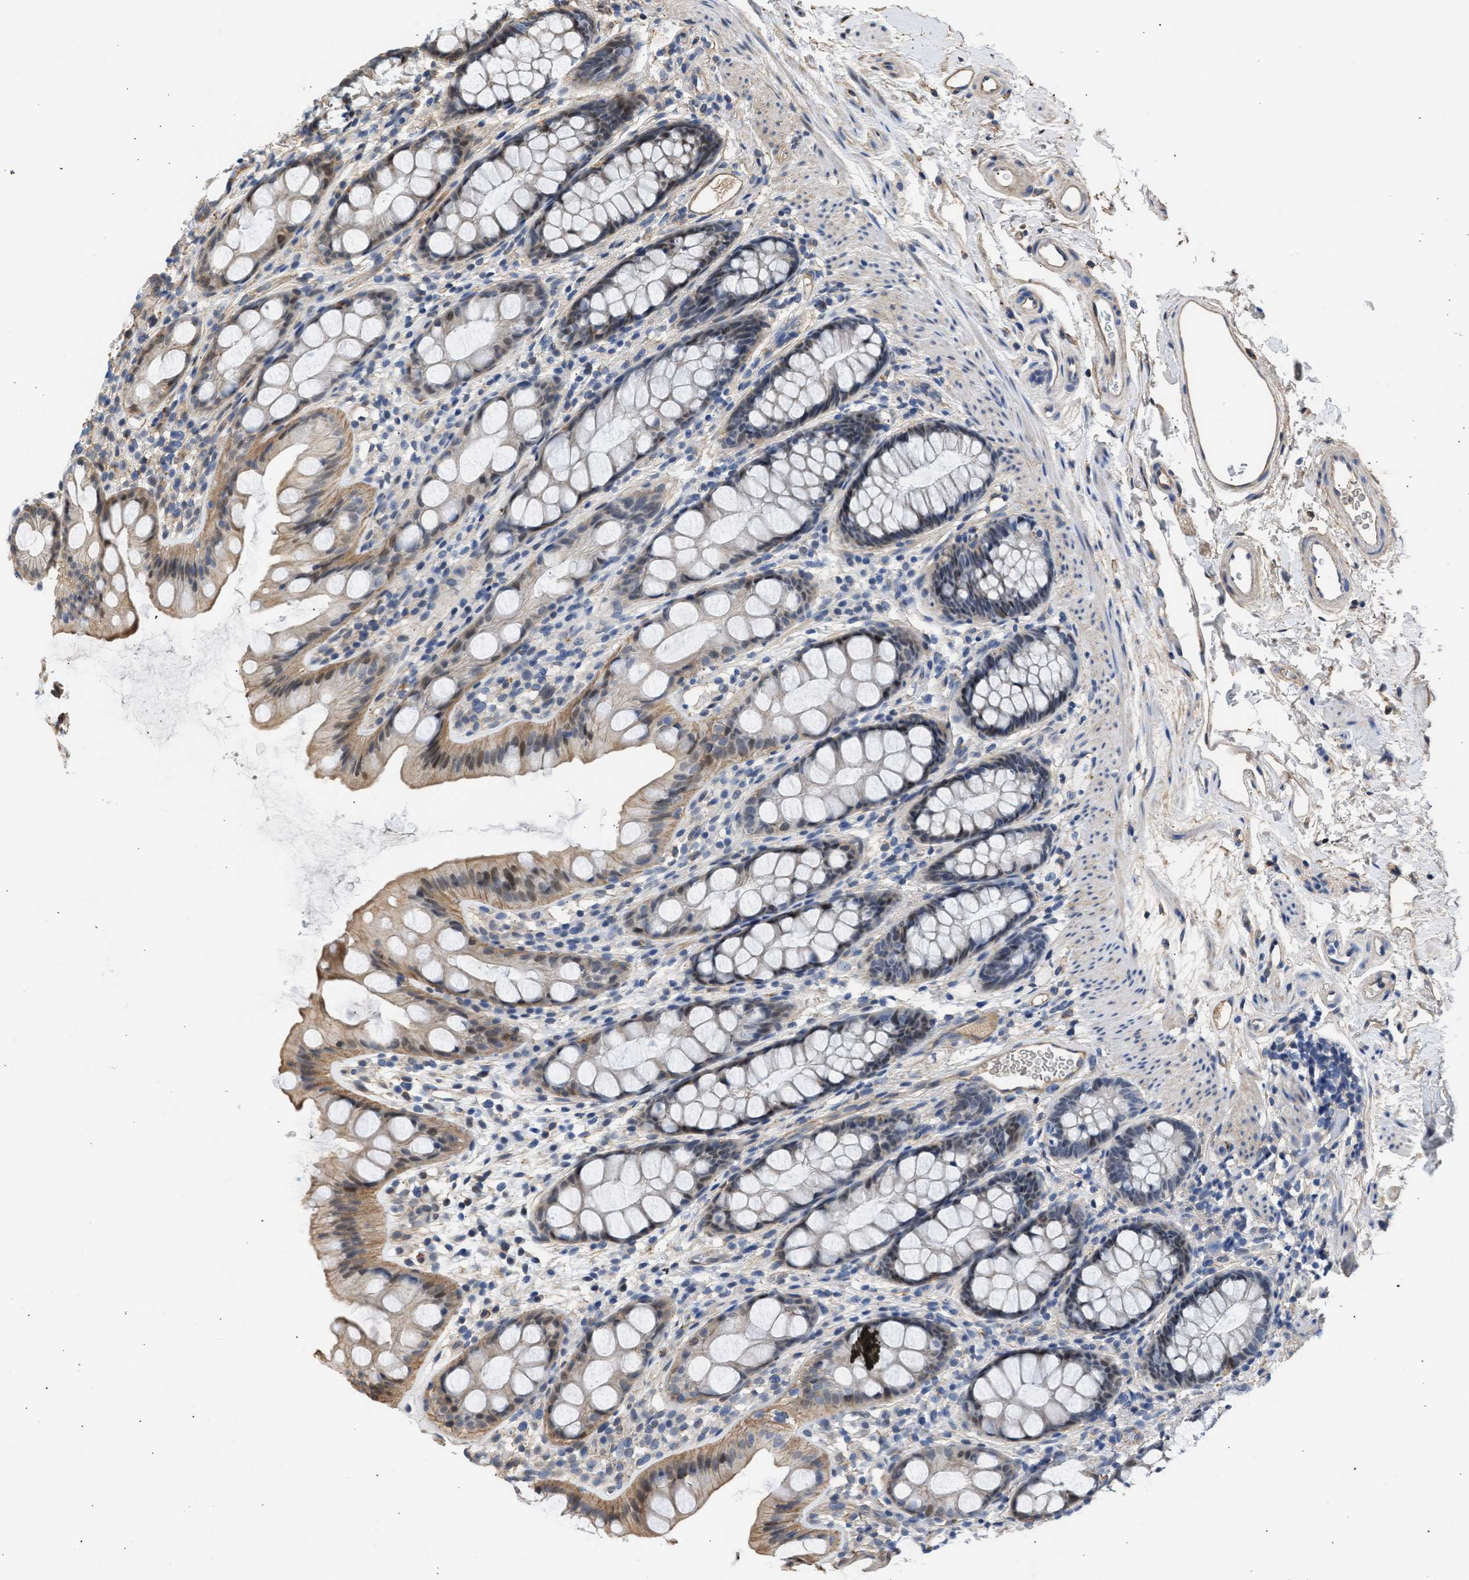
{"staining": {"intensity": "moderate", "quantity": "<25%", "location": "cytoplasmic/membranous,nuclear"}, "tissue": "rectum", "cell_type": "Glandular cells", "image_type": "normal", "snomed": [{"axis": "morphology", "description": "Normal tissue, NOS"}, {"axis": "topography", "description": "Rectum"}], "caption": "About <25% of glandular cells in benign rectum show moderate cytoplasmic/membranous,nuclear protein staining as visualized by brown immunohistochemical staining.", "gene": "MAS1L", "patient": {"sex": "female", "age": 65}}